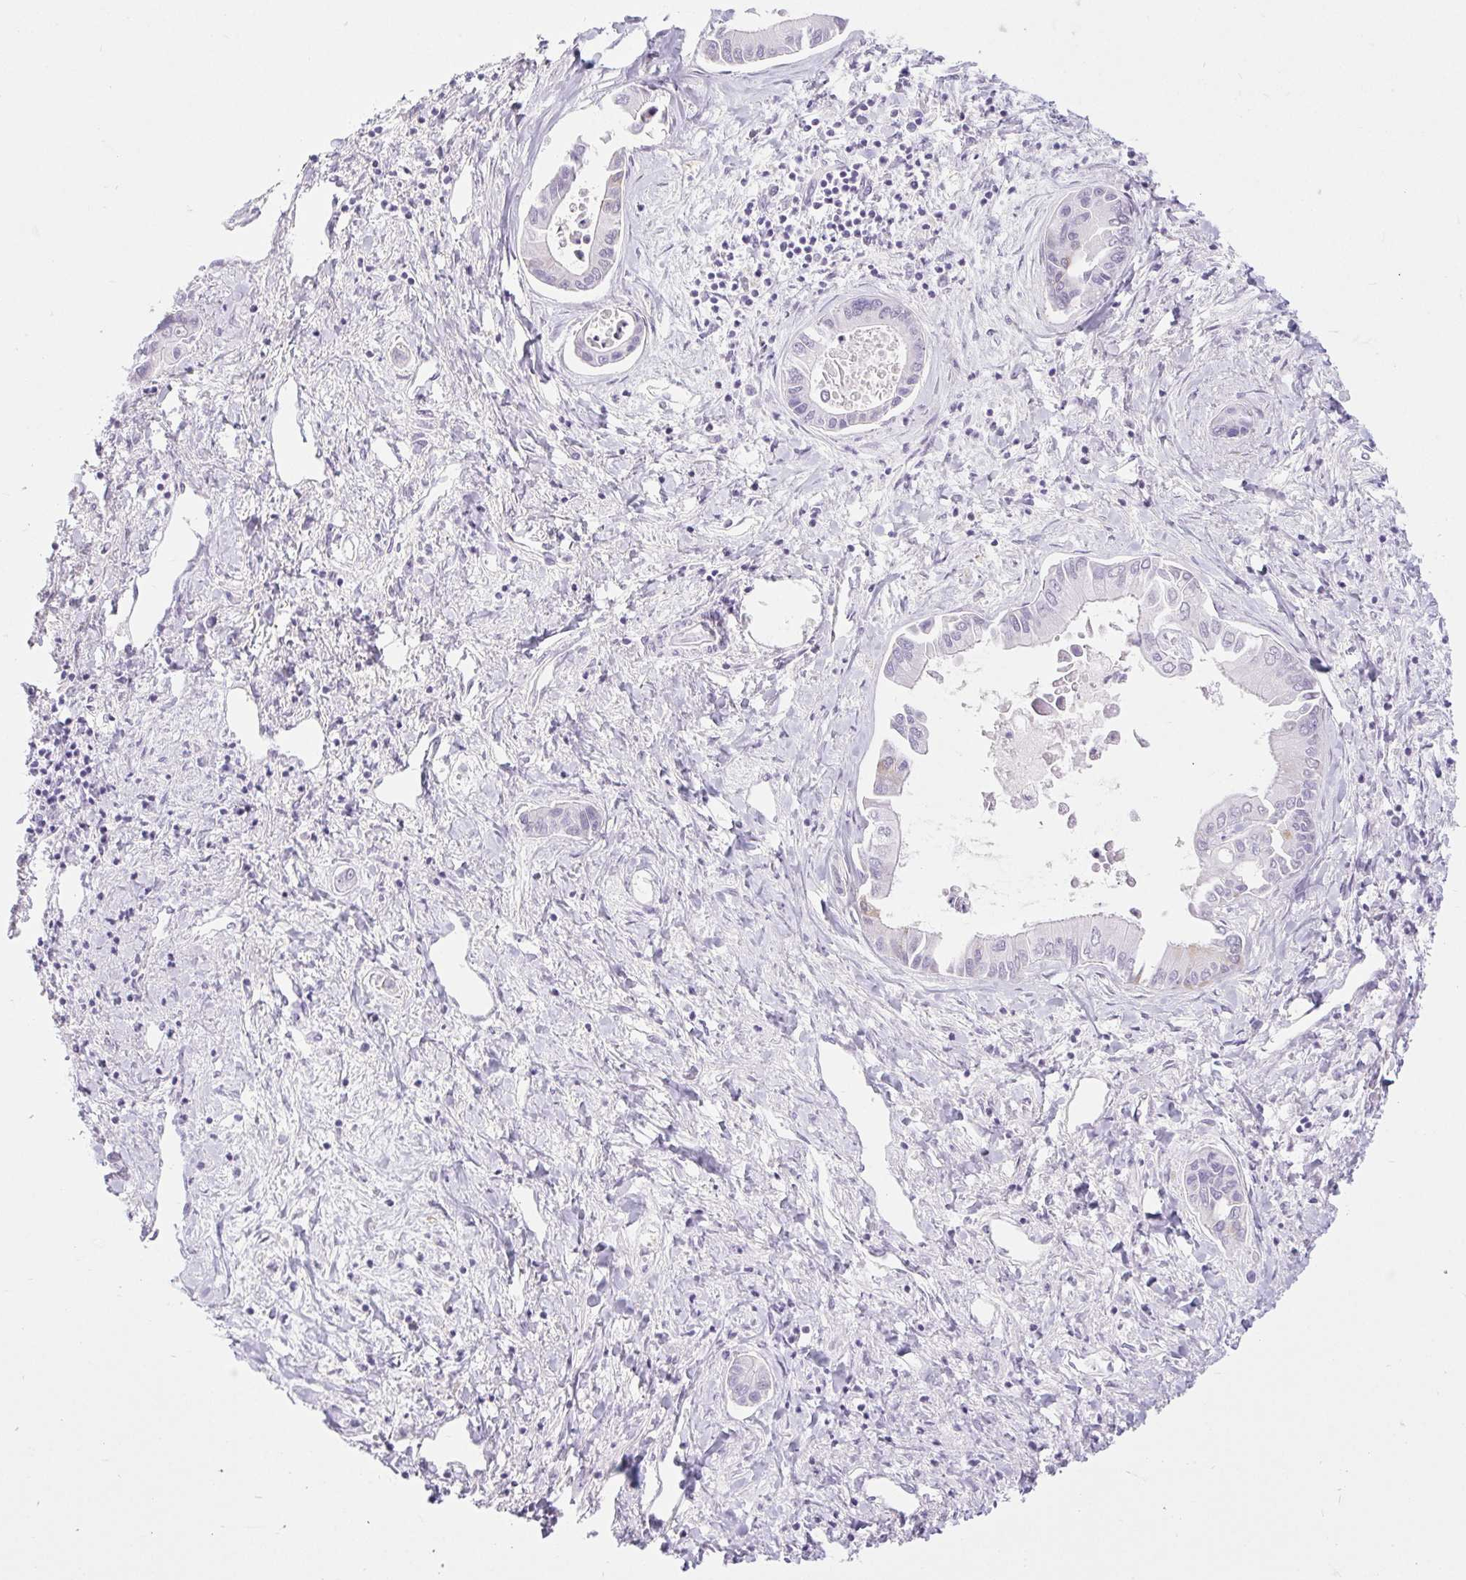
{"staining": {"intensity": "negative", "quantity": "none", "location": "none"}, "tissue": "liver cancer", "cell_type": "Tumor cells", "image_type": "cancer", "snomed": [{"axis": "morphology", "description": "Cholangiocarcinoma"}, {"axis": "topography", "description": "Liver"}], "caption": "Tumor cells show no significant protein positivity in liver cancer (cholangiocarcinoma). Brightfield microscopy of immunohistochemistry stained with DAB (3,3'-diaminobenzidine) (brown) and hematoxylin (blue), captured at high magnification.", "gene": "BCAS1", "patient": {"sex": "male", "age": 66}}